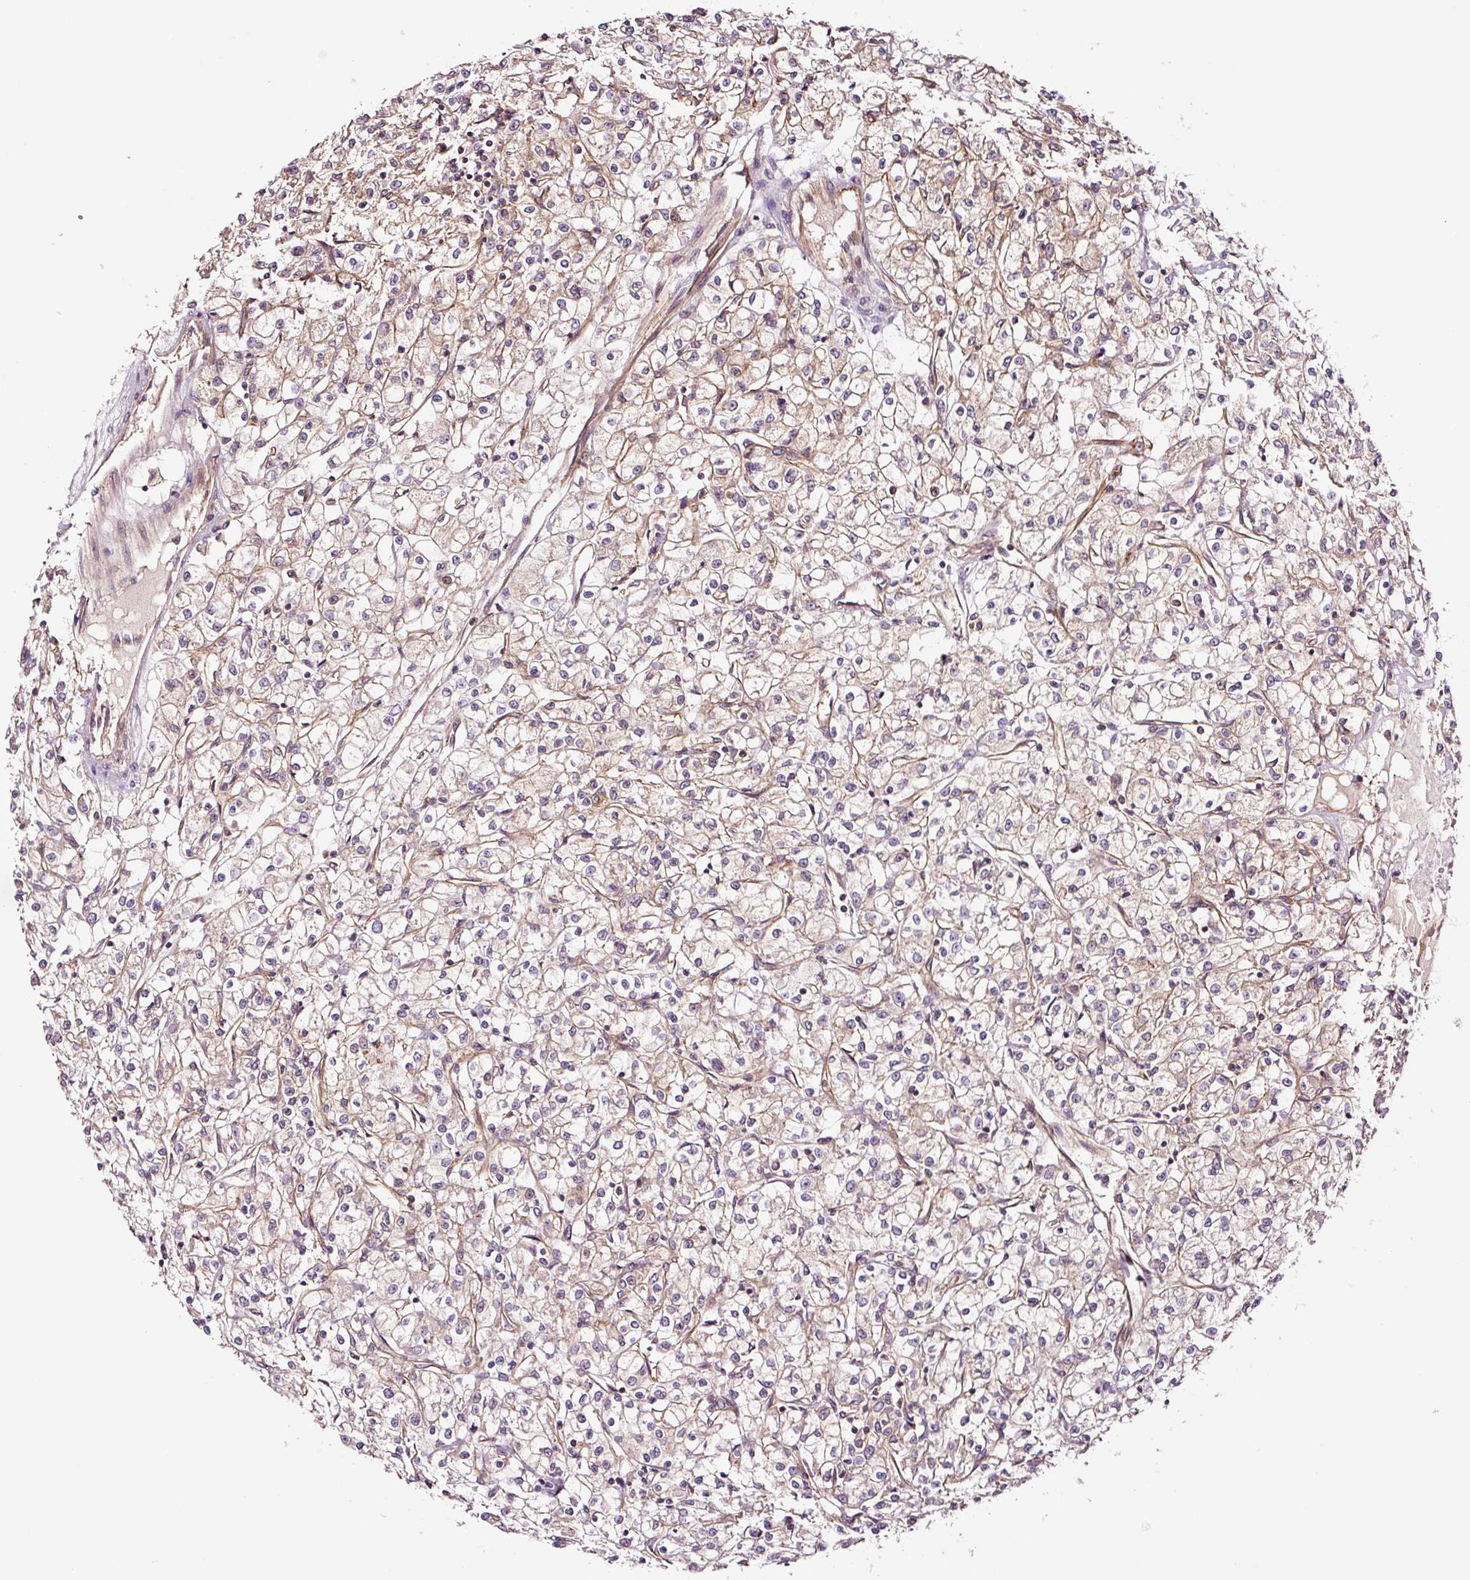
{"staining": {"intensity": "moderate", "quantity": "25%-75%", "location": "cytoplasmic/membranous"}, "tissue": "renal cancer", "cell_type": "Tumor cells", "image_type": "cancer", "snomed": [{"axis": "morphology", "description": "Adenocarcinoma, NOS"}, {"axis": "topography", "description": "Kidney"}], "caption": "This histopathology image demonstrates immunohistochemistry (IHC) staining of renal cancer (adenocarcinoma), with medium moderate cytoplasmic/membranous expression in approximately 25%-75% of tumor cells.", "gene": "METAP1", "patient": {"sex": "female", "age": 59}}